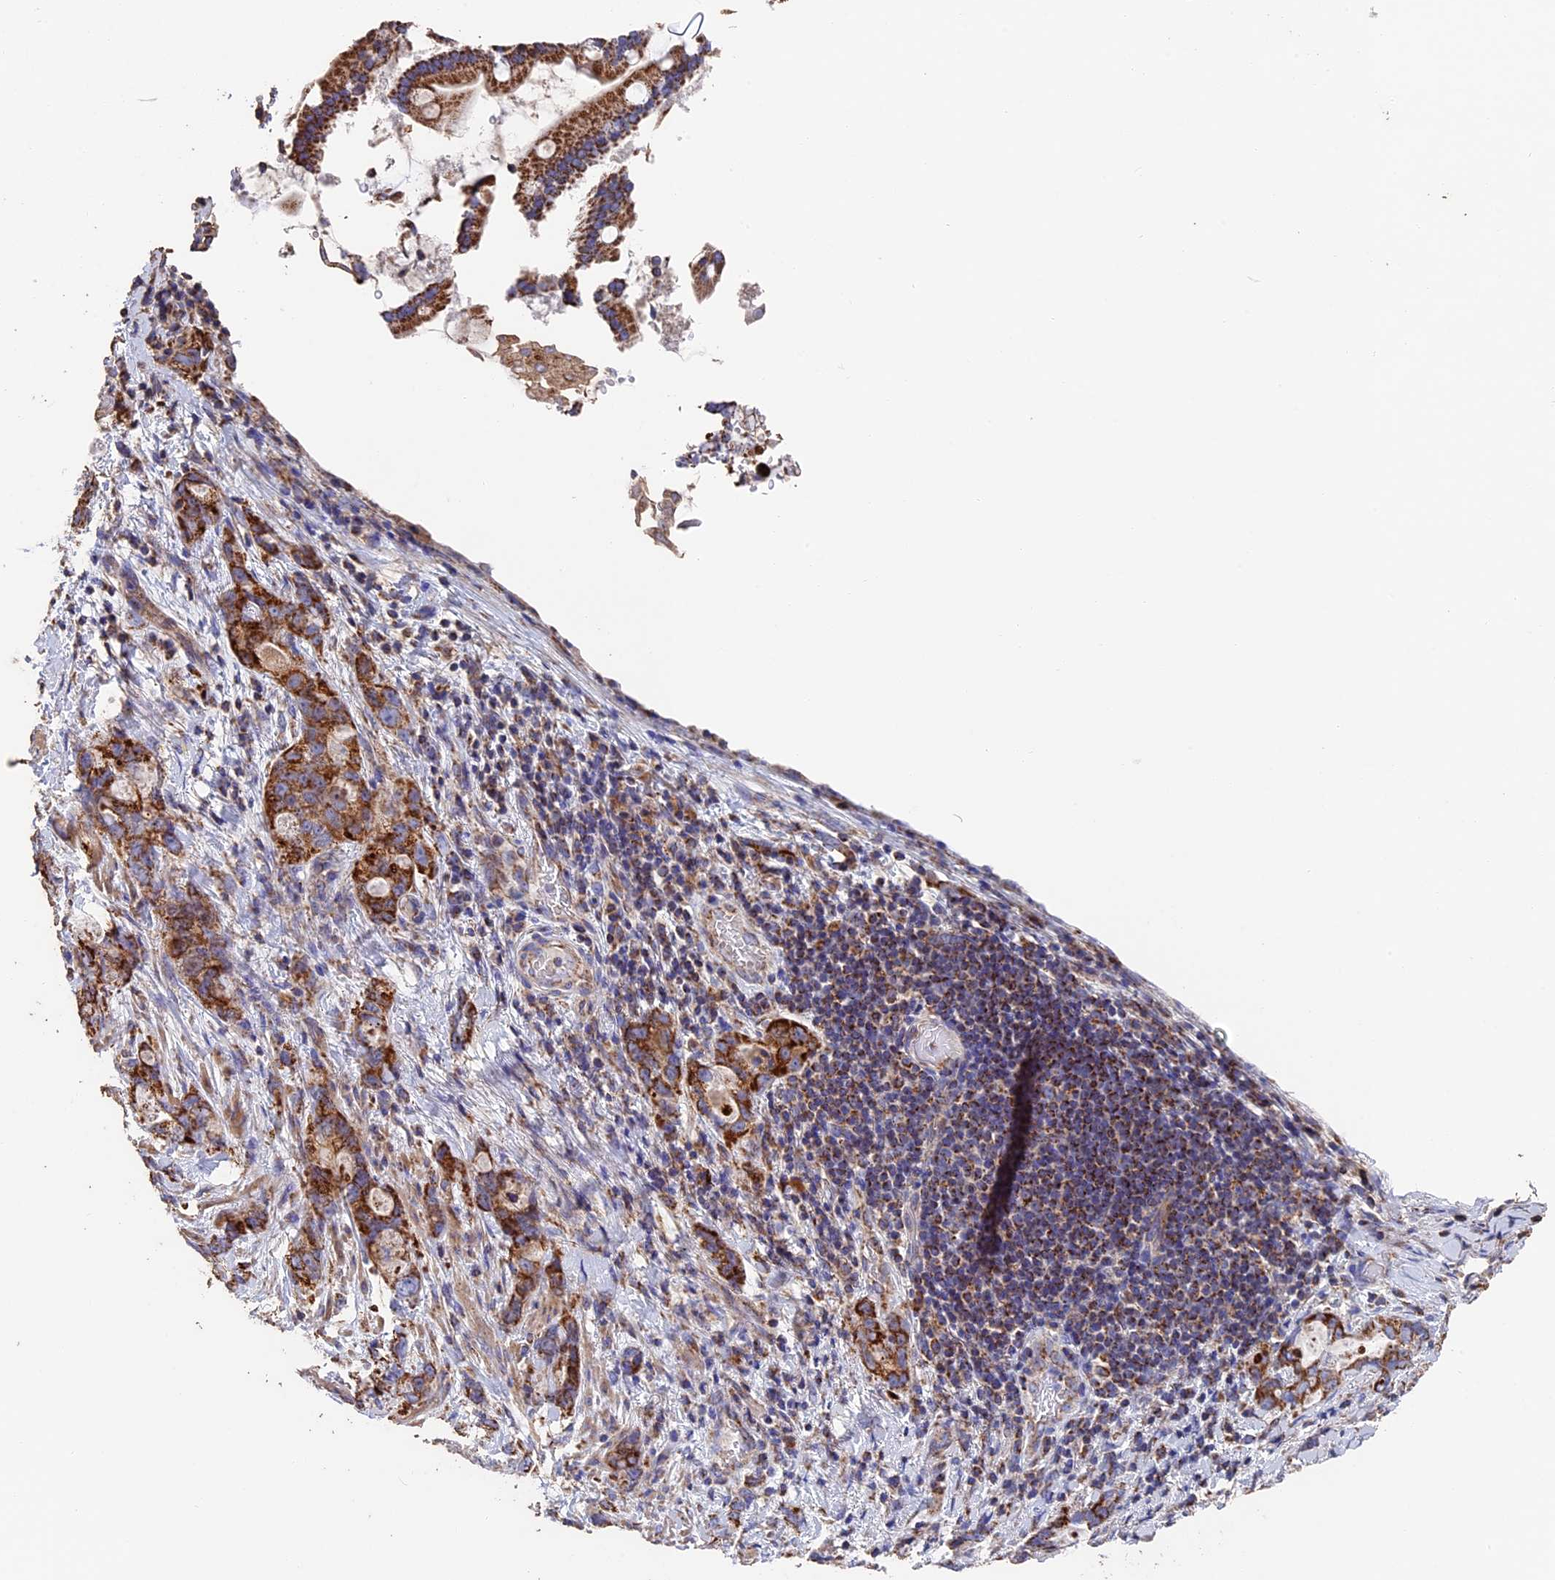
{"staining": {"intensity": "strong", "quantity": ">75%", "location": "cytoplasmic/membranous"}, "tissue": "stomach cancer", "cell_type": "Tumor cells", "image_type": "cancer", "snomed": [{"axis": "morphology", "description": "Normal tissue, NOS"}, {"axis": "morphology", "description": "Adenocarcinoma, NOS"}, {"axis": "topography", "description": "Stomach"}], "caption": "Adenocarcinoma (stomach) stained with immunohistochemistry (IHC) displays strong cytoplasmic/membranous staining in about >75% of tumor cells.", "gene": "ADAT1", "patient": {"sex": "female", "age": 89}}